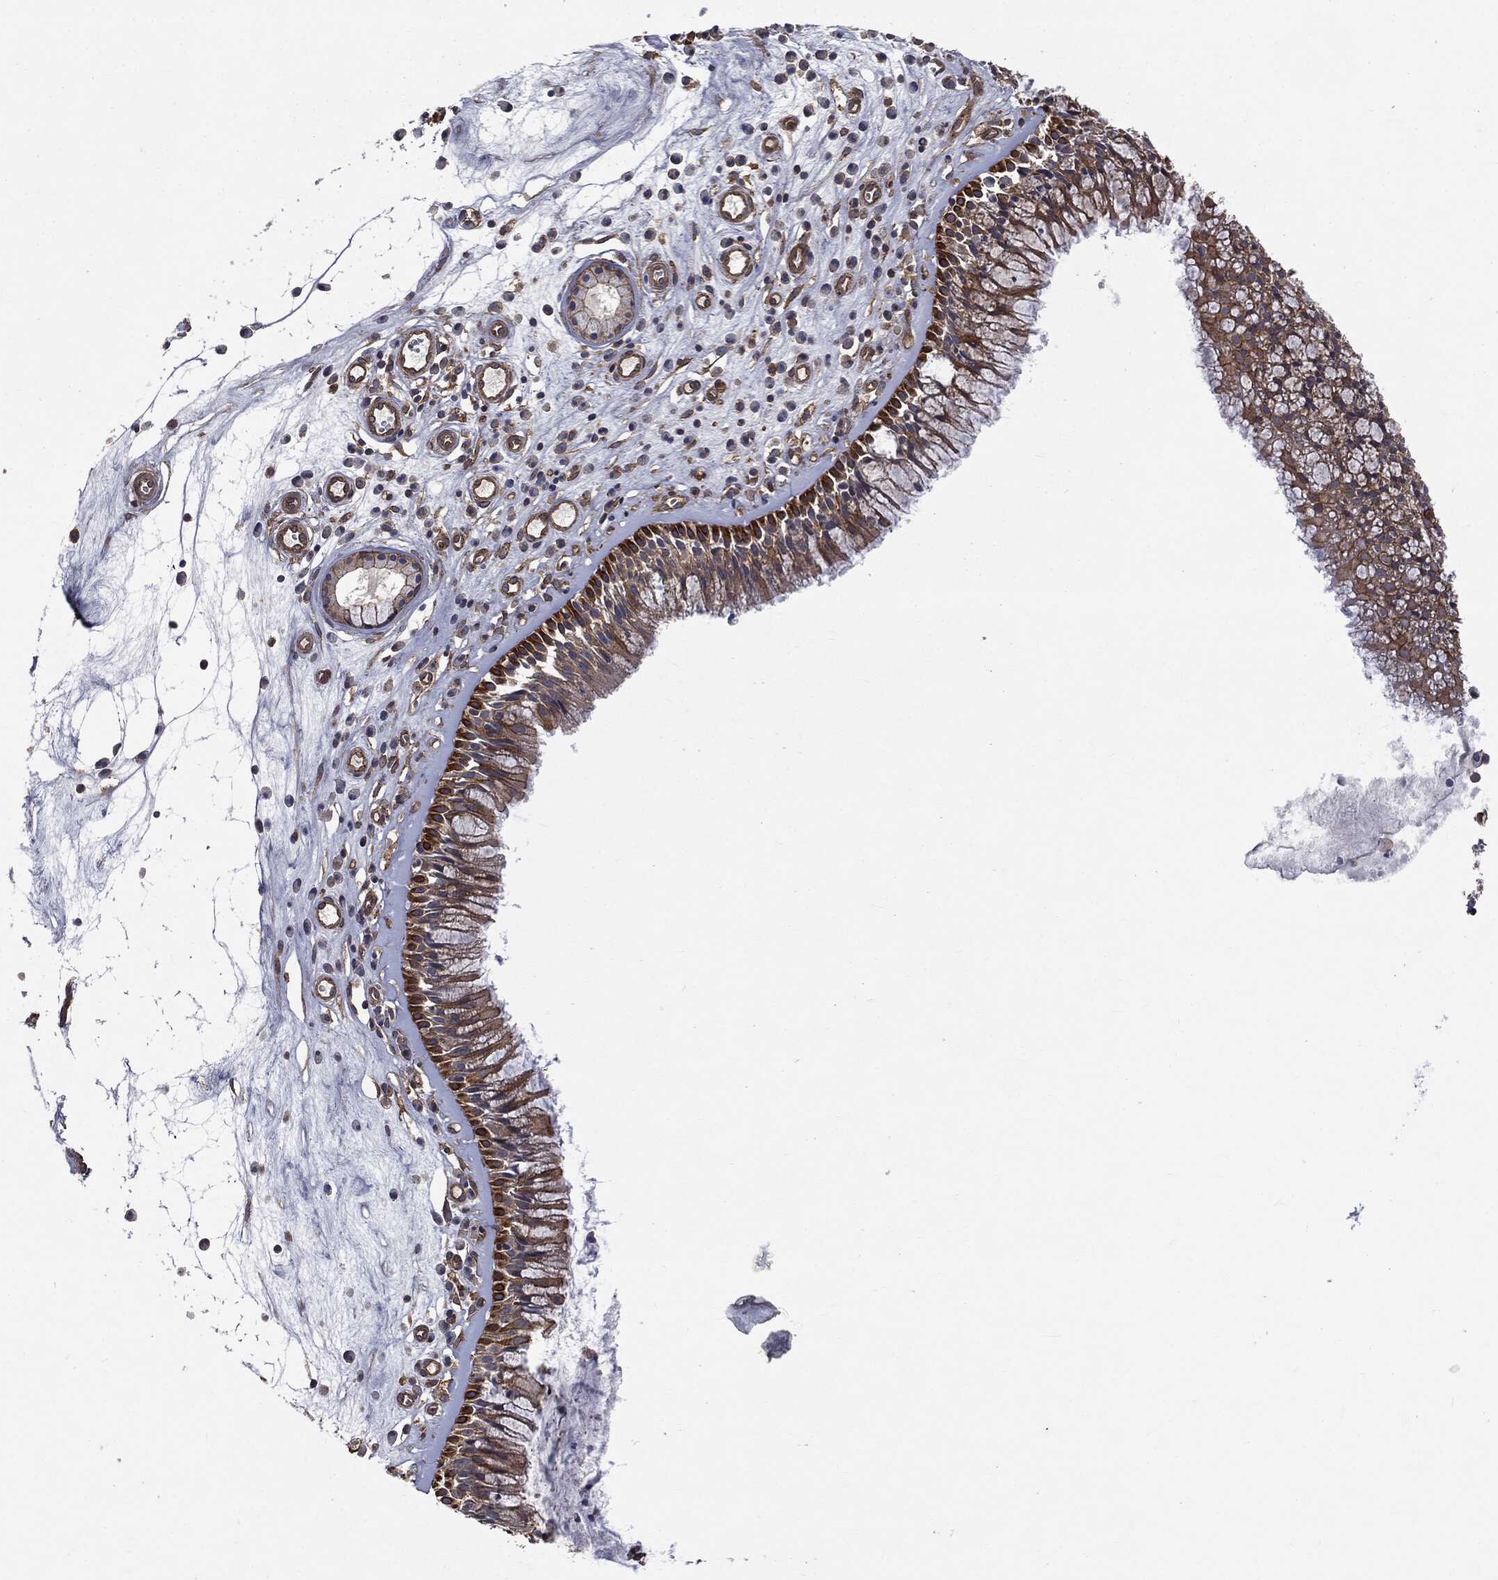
{"staining": {"intensity": "strong", "quantity": ">75%", "location": "cytoplasmic/membranous"}, "tissue": "nasopharynx", "cell_type": "Respiratory epithelial cells", "image_type": "normal", "snomed": [{"axis": "morphology", "description": "Normal tissue, NOS"}, {"axis": "topography", "description": "Nasopharynx"}], "caption": "The micrograph reveals staining of normal nasopharynx, revealing strong cytoplasmic/membranous protein positivity (brown color) within respiratory epithelial cells. (DAB (3,3'-diaminobenzidine) IHC, brown staining for protein, blue staining for nuclei).", "gene": "EPS15L1", "patient": {"sex": "male", "age": 57}}